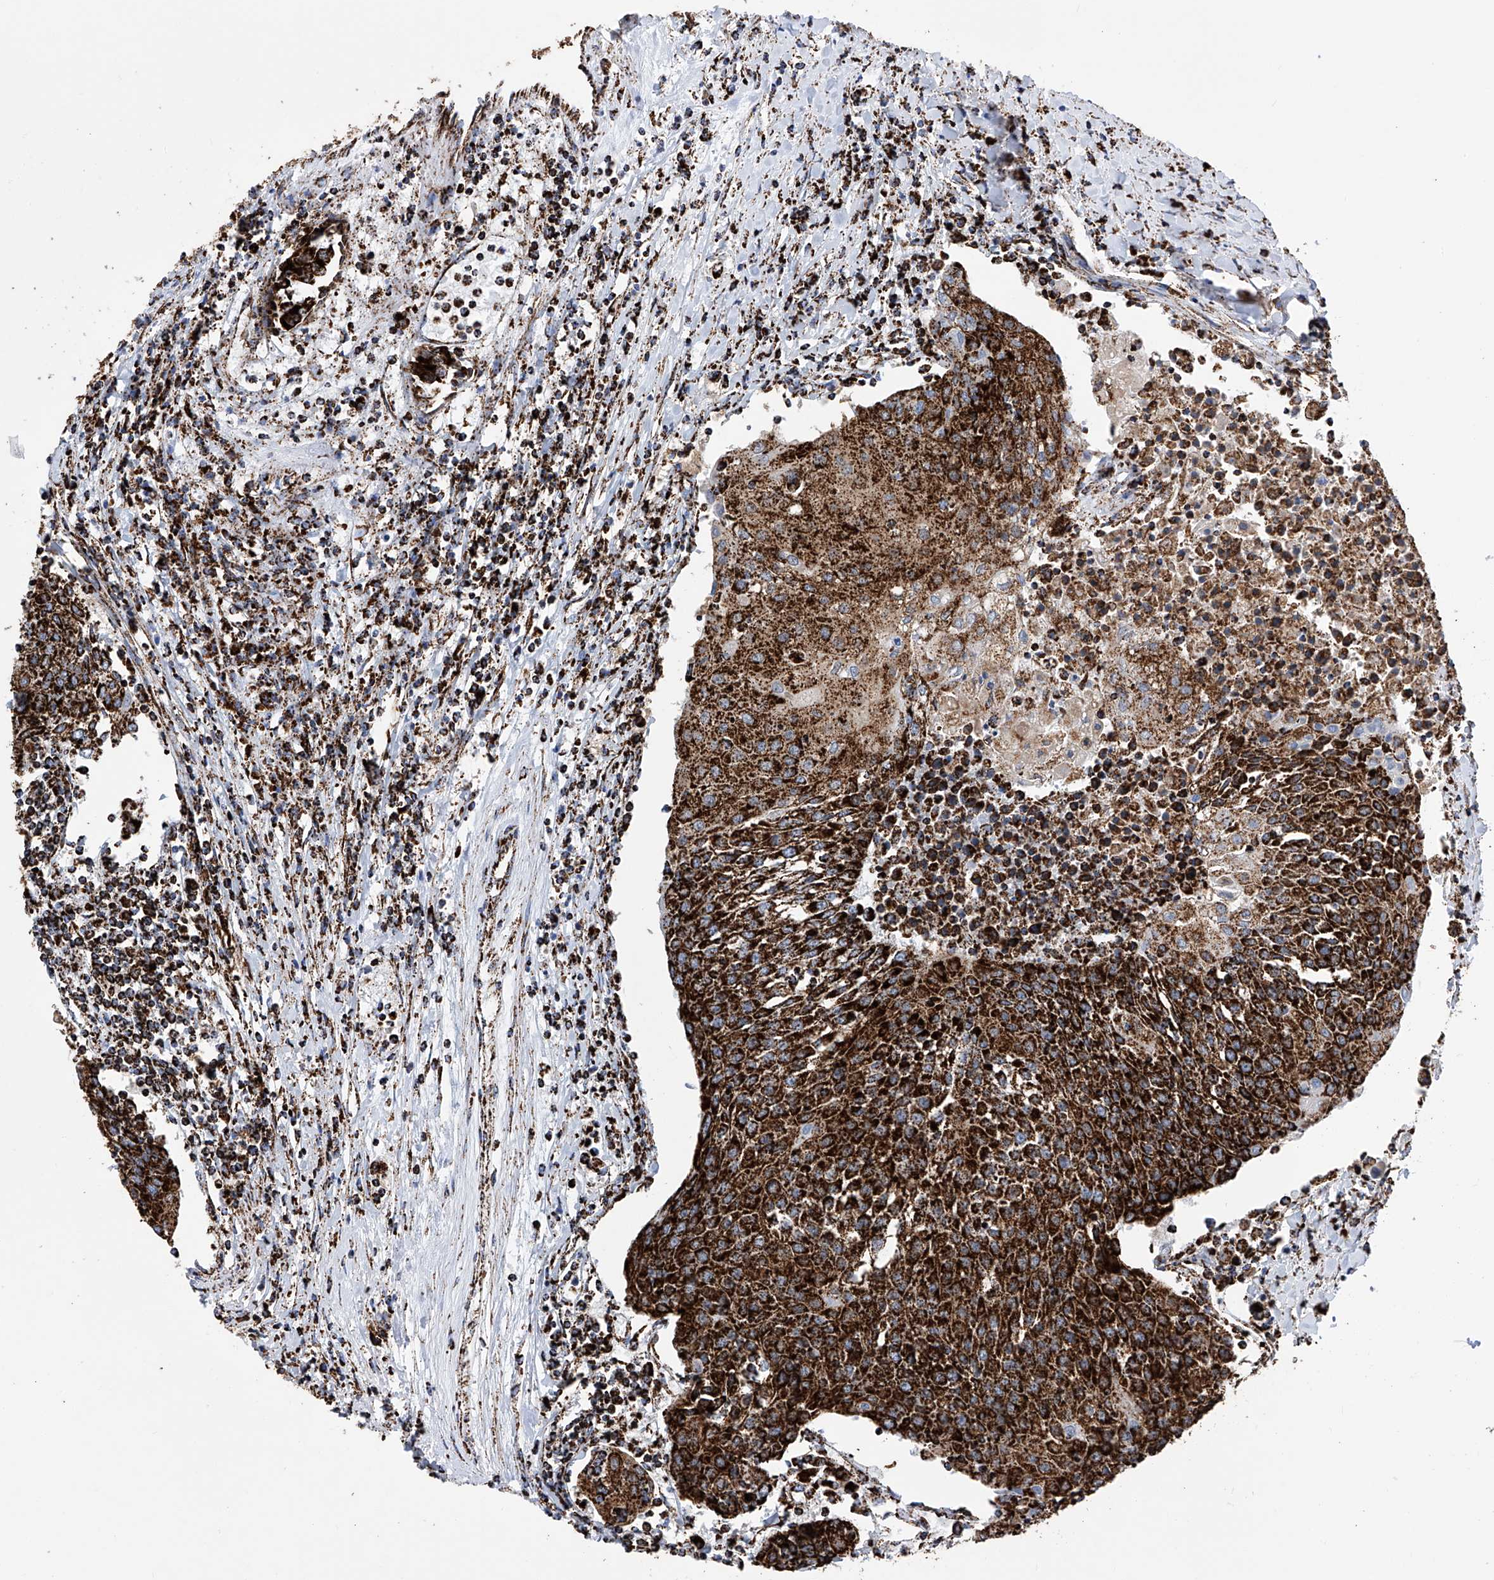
{"staining": {"intensity": "strong", "quantity": ">75%", "location": "cytoplasmic/membranous"}, "tissue": "urothelial cancer", "cell_type": "Tumor cells", "image_type": "cancer", "snomed": [{"axis": "morphology", "description": "Urothelial carcinoma, High grade"}, {"axis": "topography", "description": "Urinary bladder"}], "caption": "A high-resolution image shows IHC staining of high-grade urothelial carcinoma, which displays strong cytoplasmic/membranous expression in about >75% of tumor cells. (DAB IHC, brown staining for protein, blue staining for nuclei).", "gene": "ATP5PF", "patient": {"sex": "female", "age": 85}}